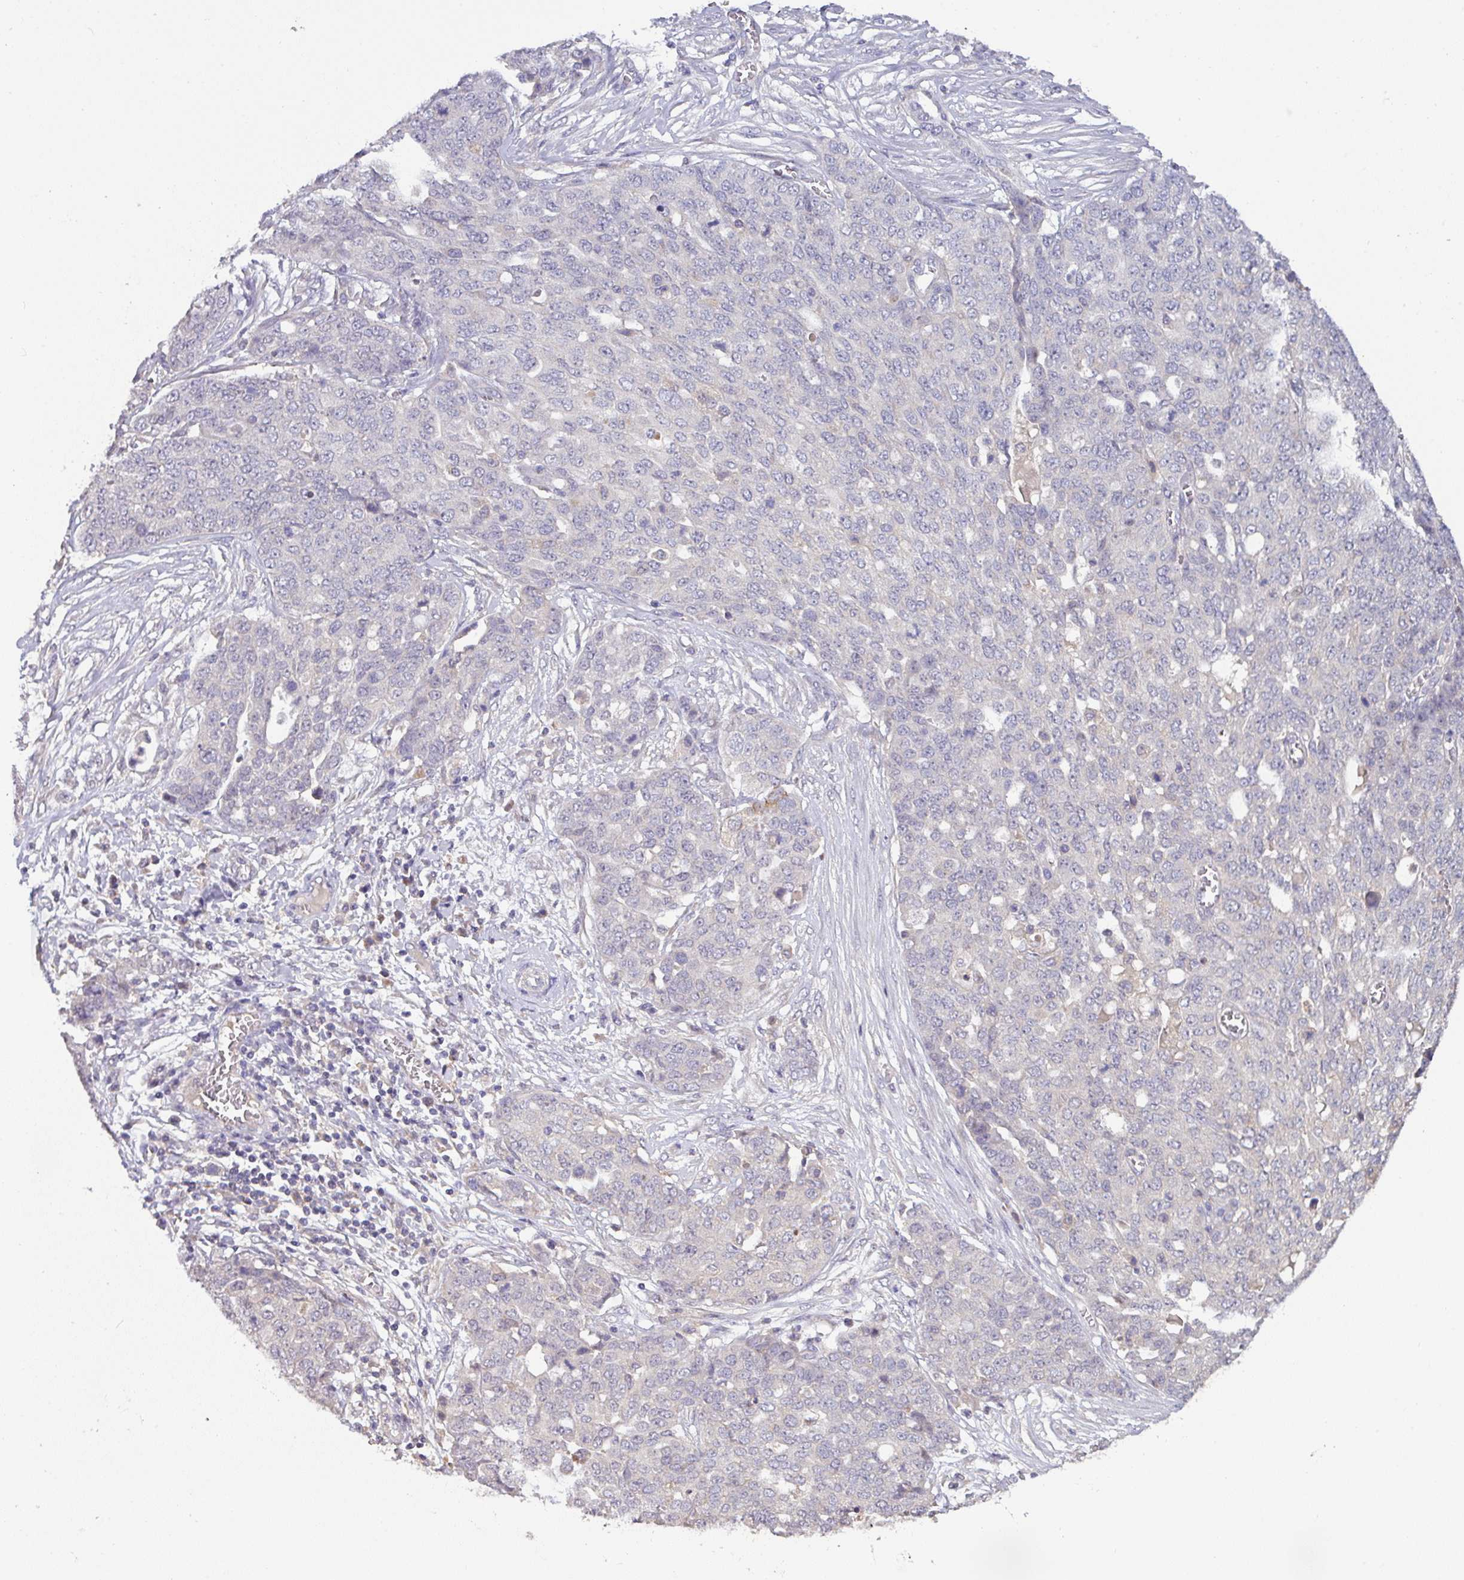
{"staining": {"intensity": "negative", "quantity": "none", "location": "none"}, "tissue": "ovarian cancer", "cell_type": "Tumor cells", "image_type": "cancer", "snomed": [{"axis": "morphology", "description": "Cystadenocarcinoma, serous, NOS"}, {"axis": "topography", "description": "Soft tissue"}, {"axis": "topography", "description": "Ovary"}], "caption": "Tumor cells are negative for brown protein staining in ovarian cancer (serous cystadenocarcinoma). Brightfield microscopy of immunohistochemistry (IHC) stained with DAB (3,3'-diaminobenzidine) (brown) and hematoxylin (blue), captured at high magnification.", "gene": "AEBP2", "patient": {"sex": "female", "age": 57}}